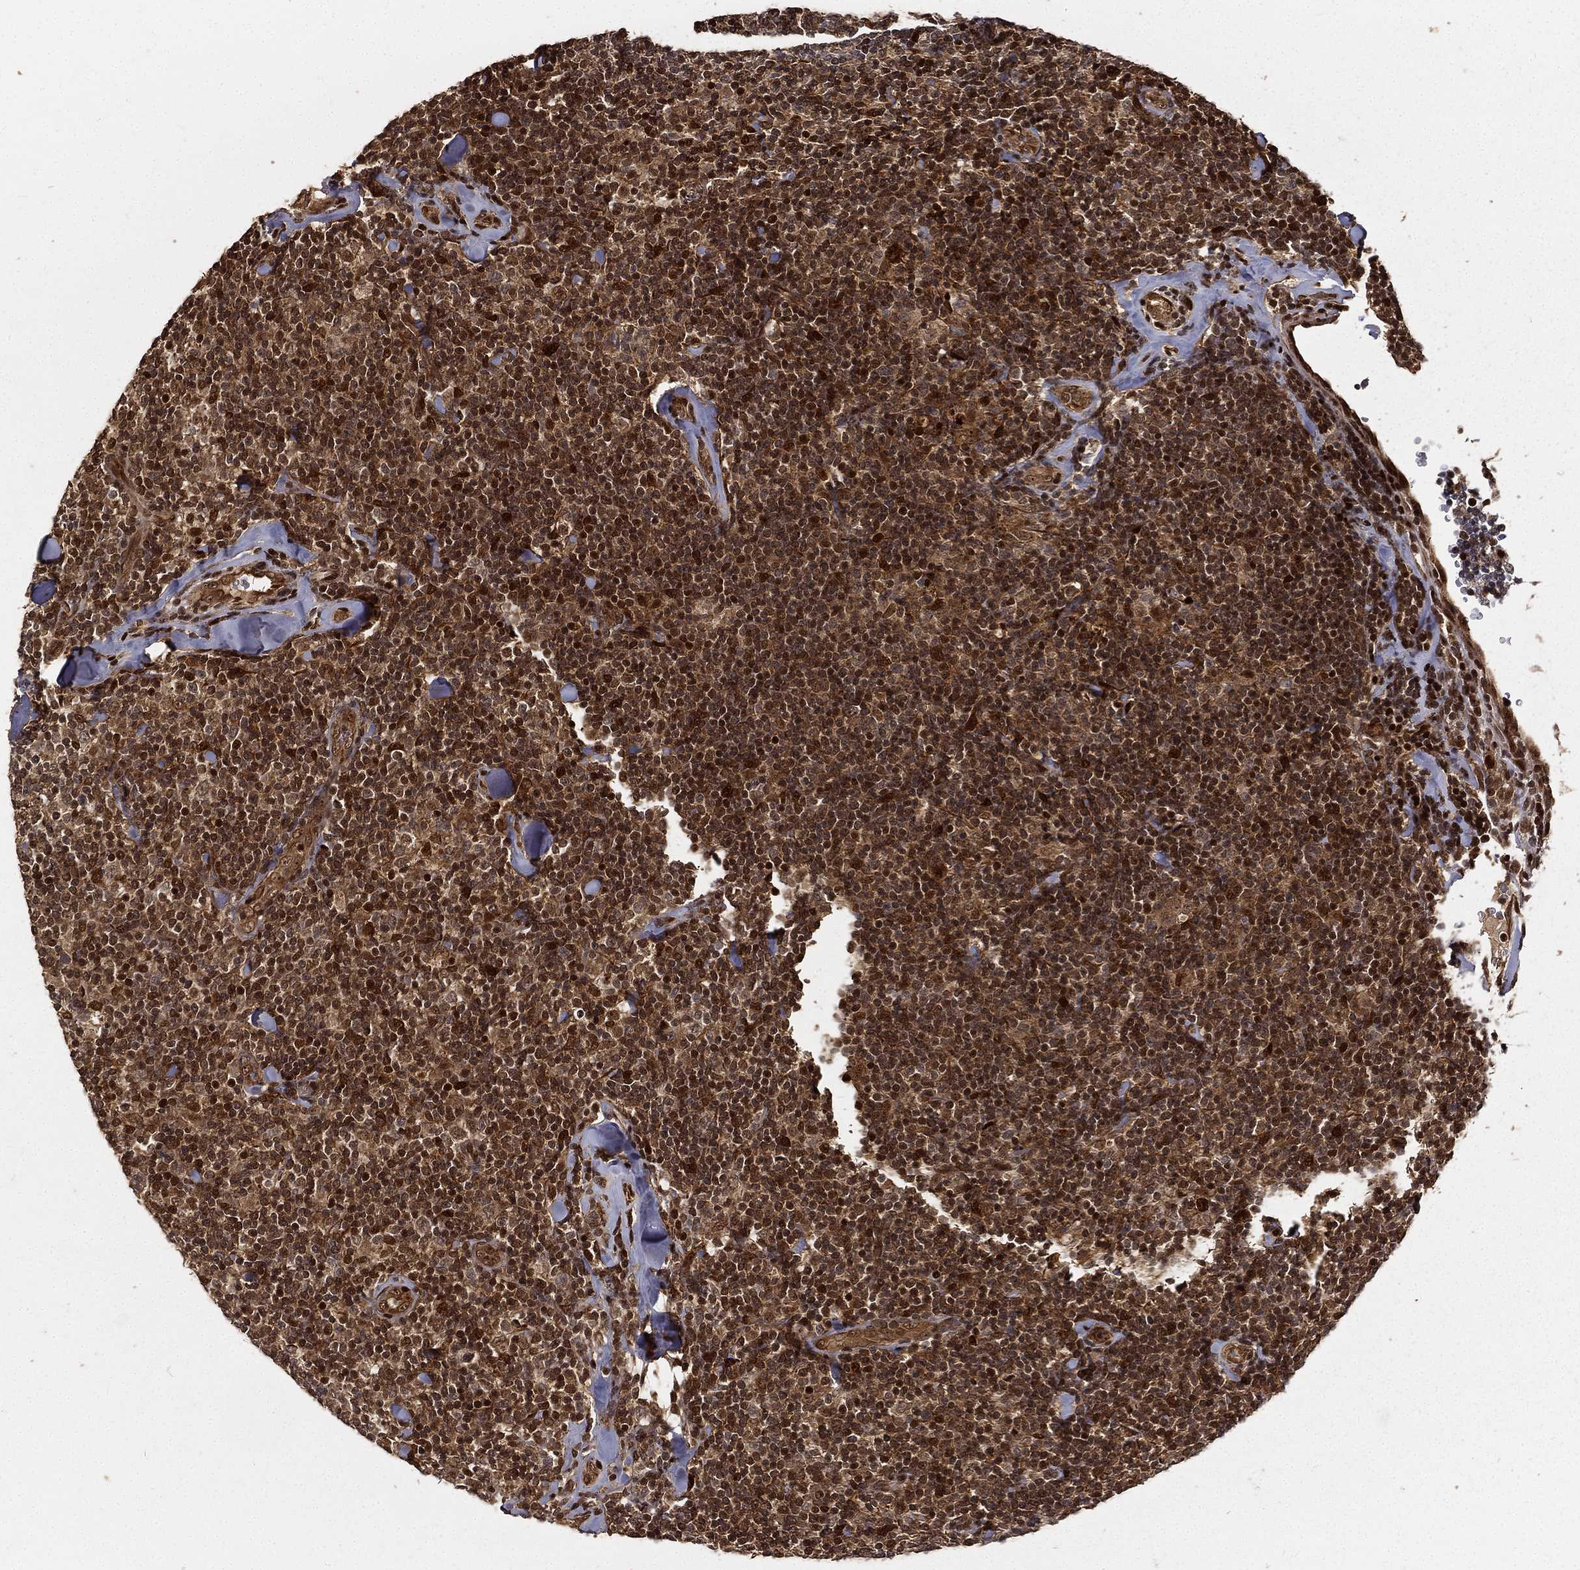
{"staining": {"intensity": "strong", "quantity": ">75%", "location": "cytoplasmic/membranous,nuclear"}, "tissue": "lymphoma", "cell_type": "Tumor cells", "image_type": "cancer", "snomed": [{"axis": "morphology", "description": "Malignant lymphoma, non-Hodgkin's type, Low grade"}, {"axis": "topography", "description": "Lymph node"}], "caption": "Immunohistochemical staining of human lymphoma exhibits high levels of strong cytoplasmic/membranous and nuclear staining in approximately >75% of tumor cells.", "gene": "MAPK1", "patient": {"sex": "female", "age": 56}}